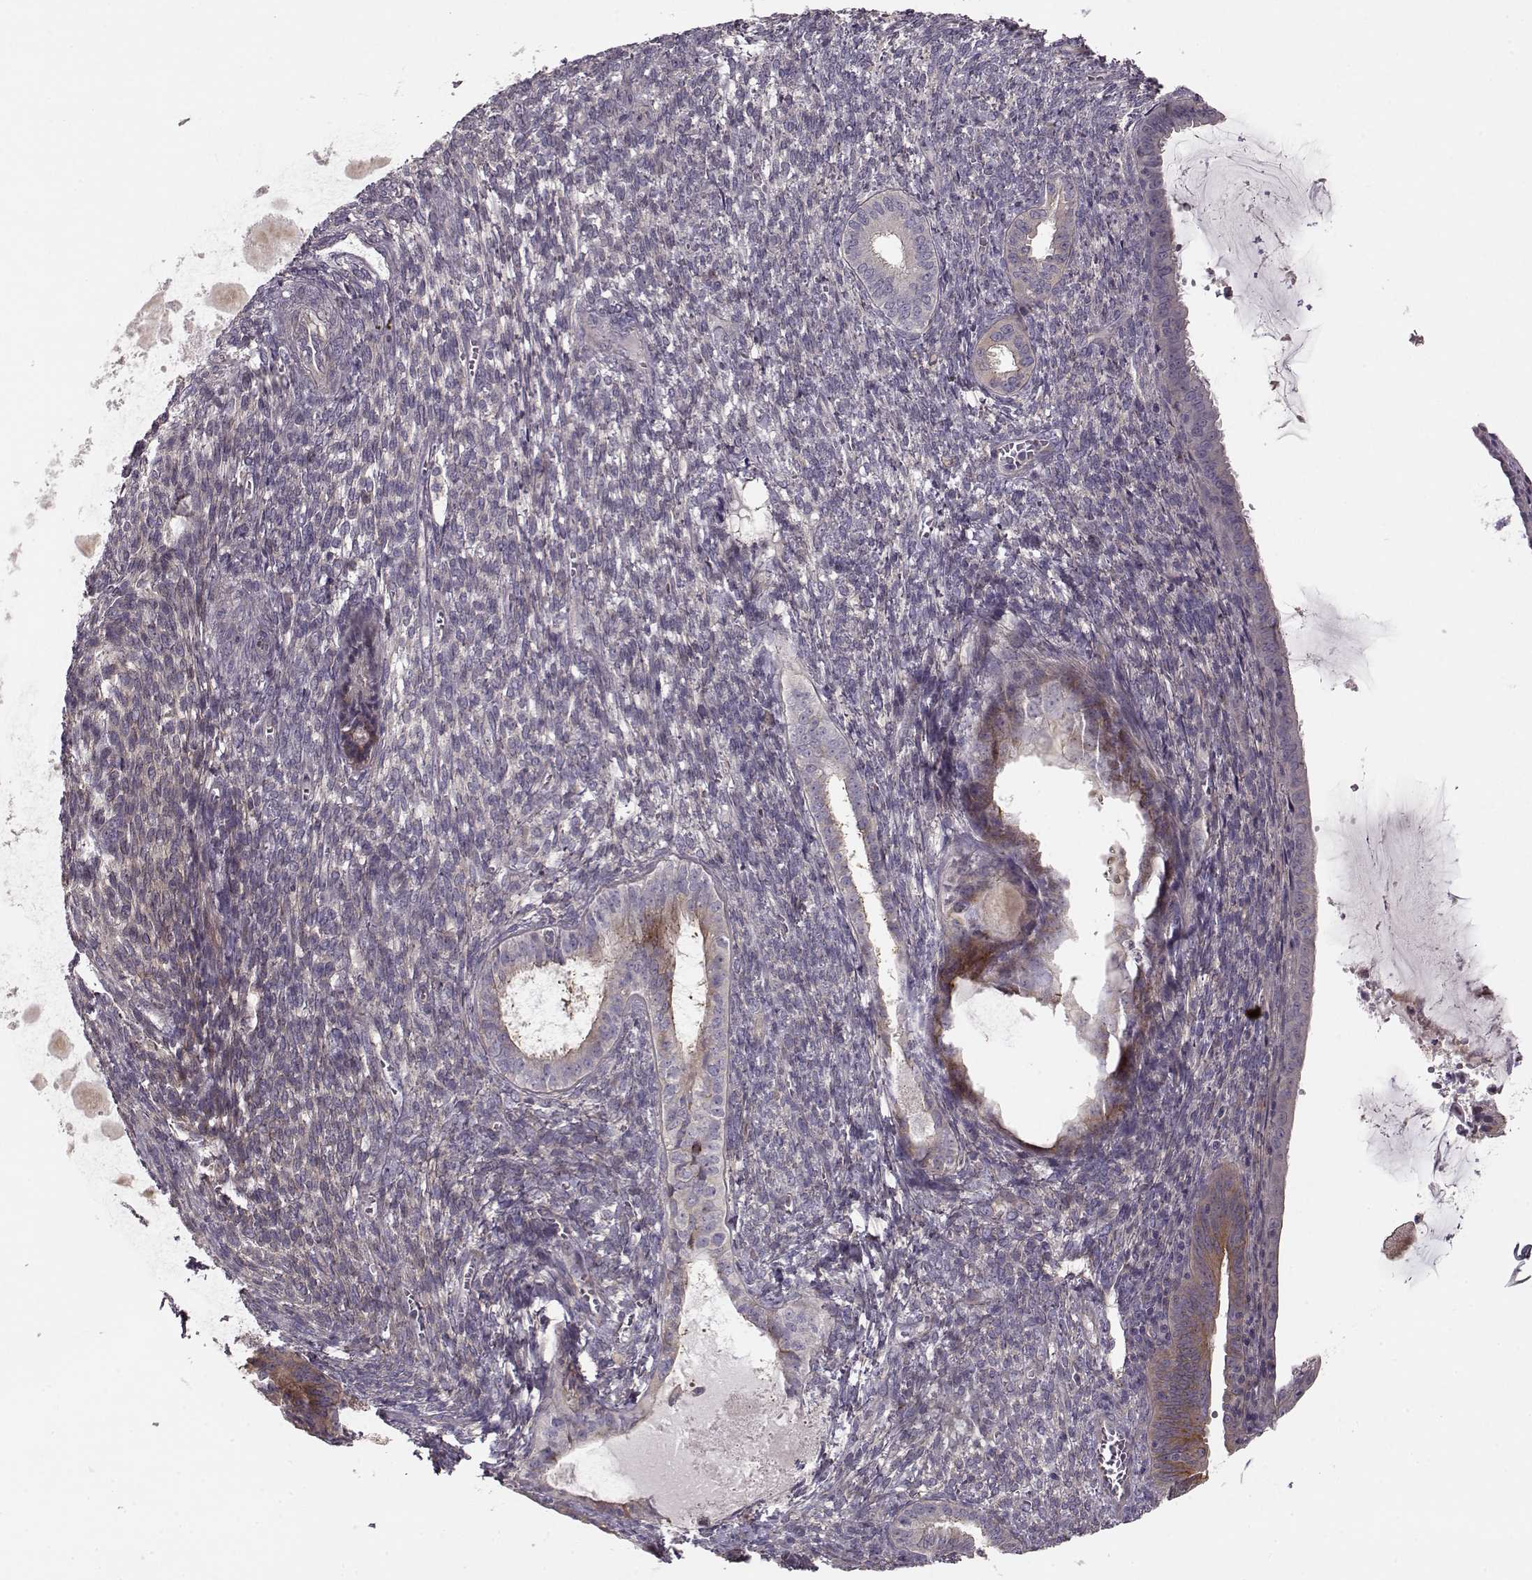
{"staining": {"intensity": "weak", "quantity": "<25%", "location": "cytoplasmic/membranous"}, "tissue": "endometrial cancer", "cell_type": "Tumor cells", "image_type": "cancer", "snomed": [{"axis": "morphology", "description": "Adenocarcinoma, NOS"}, {"axis": "topography", "description": "Endometrium"}], "caption": "A high-resolution image shows immunohistochemistry (IHC) staining of endometrial adenocarcinoma, which reveals no significant expression in tumor cells.", "gene": "MTR", "patient": {"sex": "female", "age": 86}}